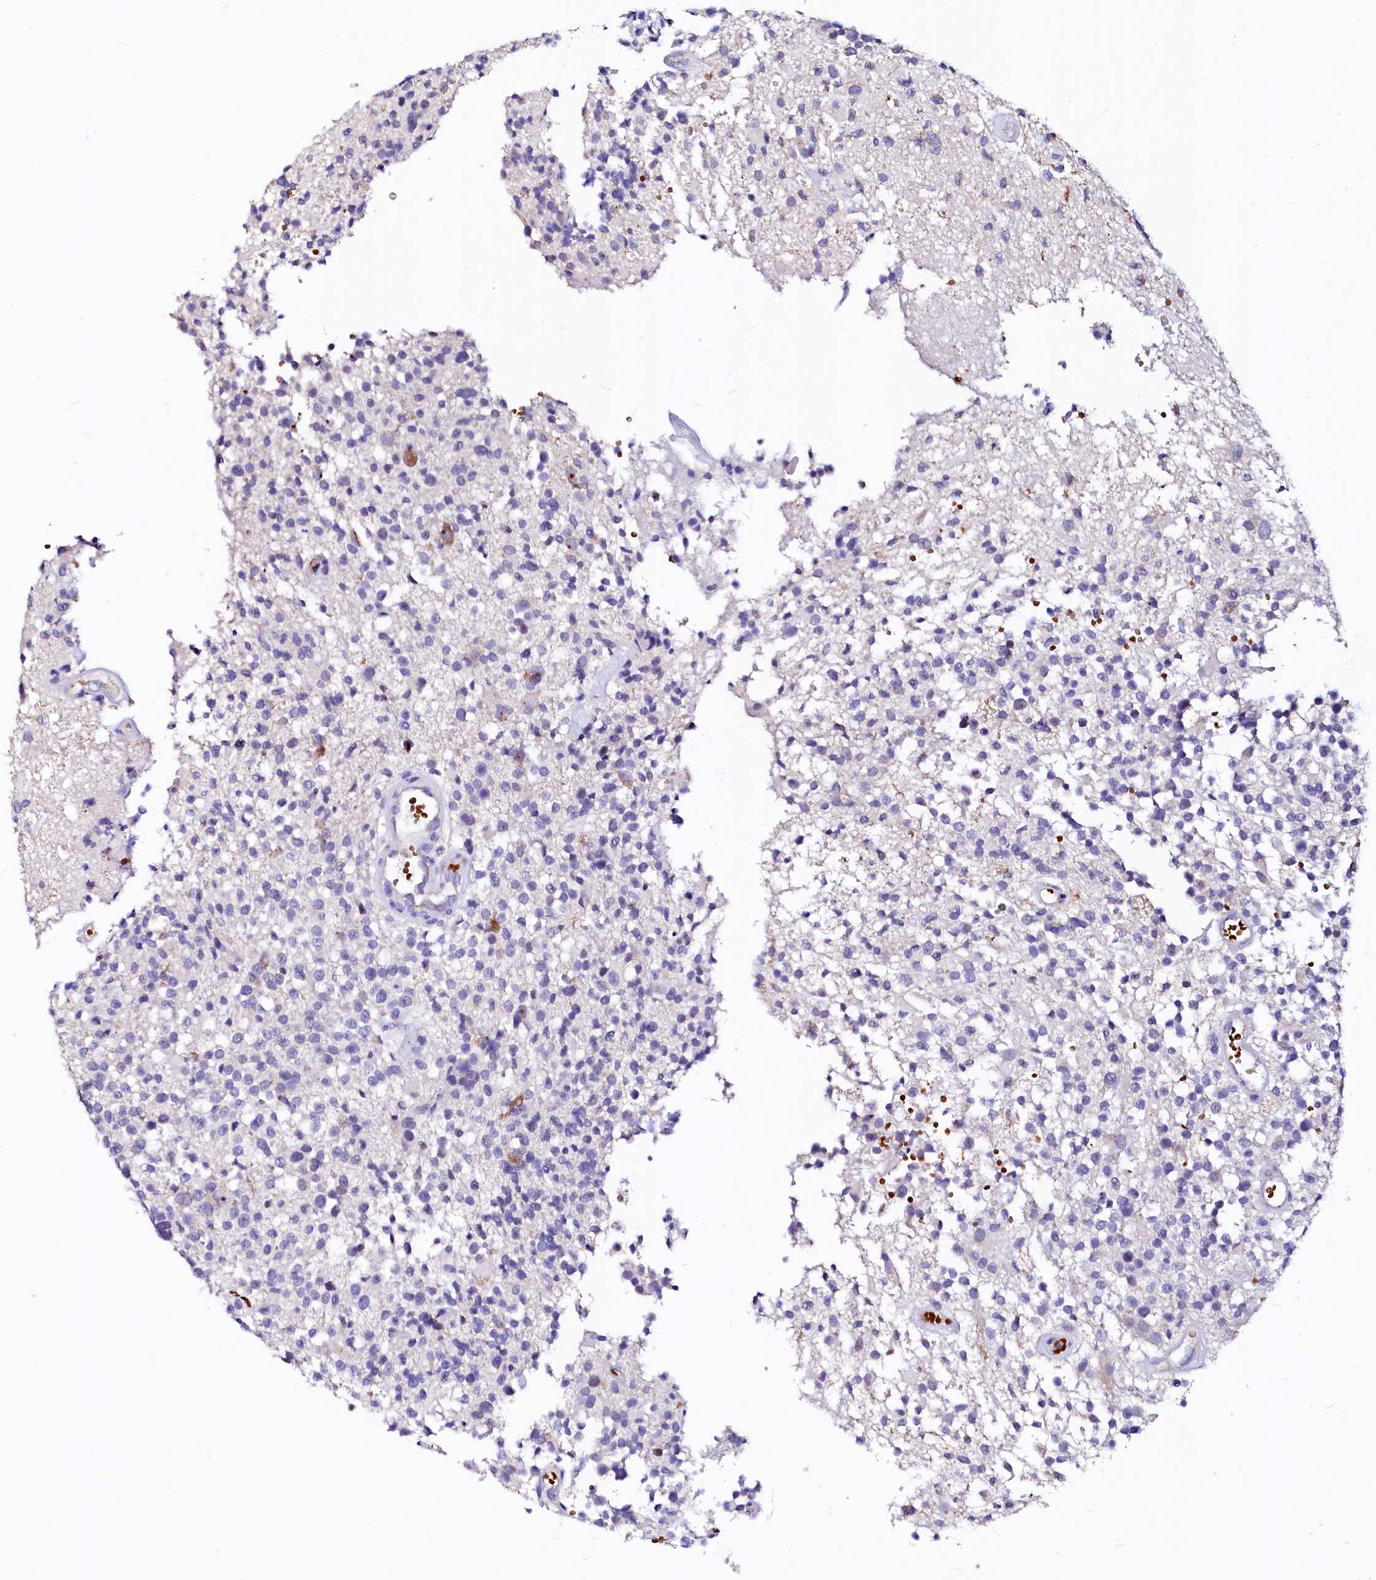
{"staining": {"intensity": "negative", "quantity": "none", "location": "none"}, "tissue": "glioma", "cell_type": "Tumor cells", "image_type": "cancer", "snomed": [{"axis": "morphology", "description": "Glioma, malignant, High grade"}, {"axis": "morphology", "description": "Glioblastoma, NOS"}, {"axis": "topography", "description": "Brain"}], "caption": "A high-resolution micrograph shows IHC staining of malignant high-grade glioma, which displays no significant staining in tumor cells. (DAB IHC visualized using brightfield microscopy, high magnification).", "gene": "RAB27A", "patient": {"sex": "male", "age": 60}}